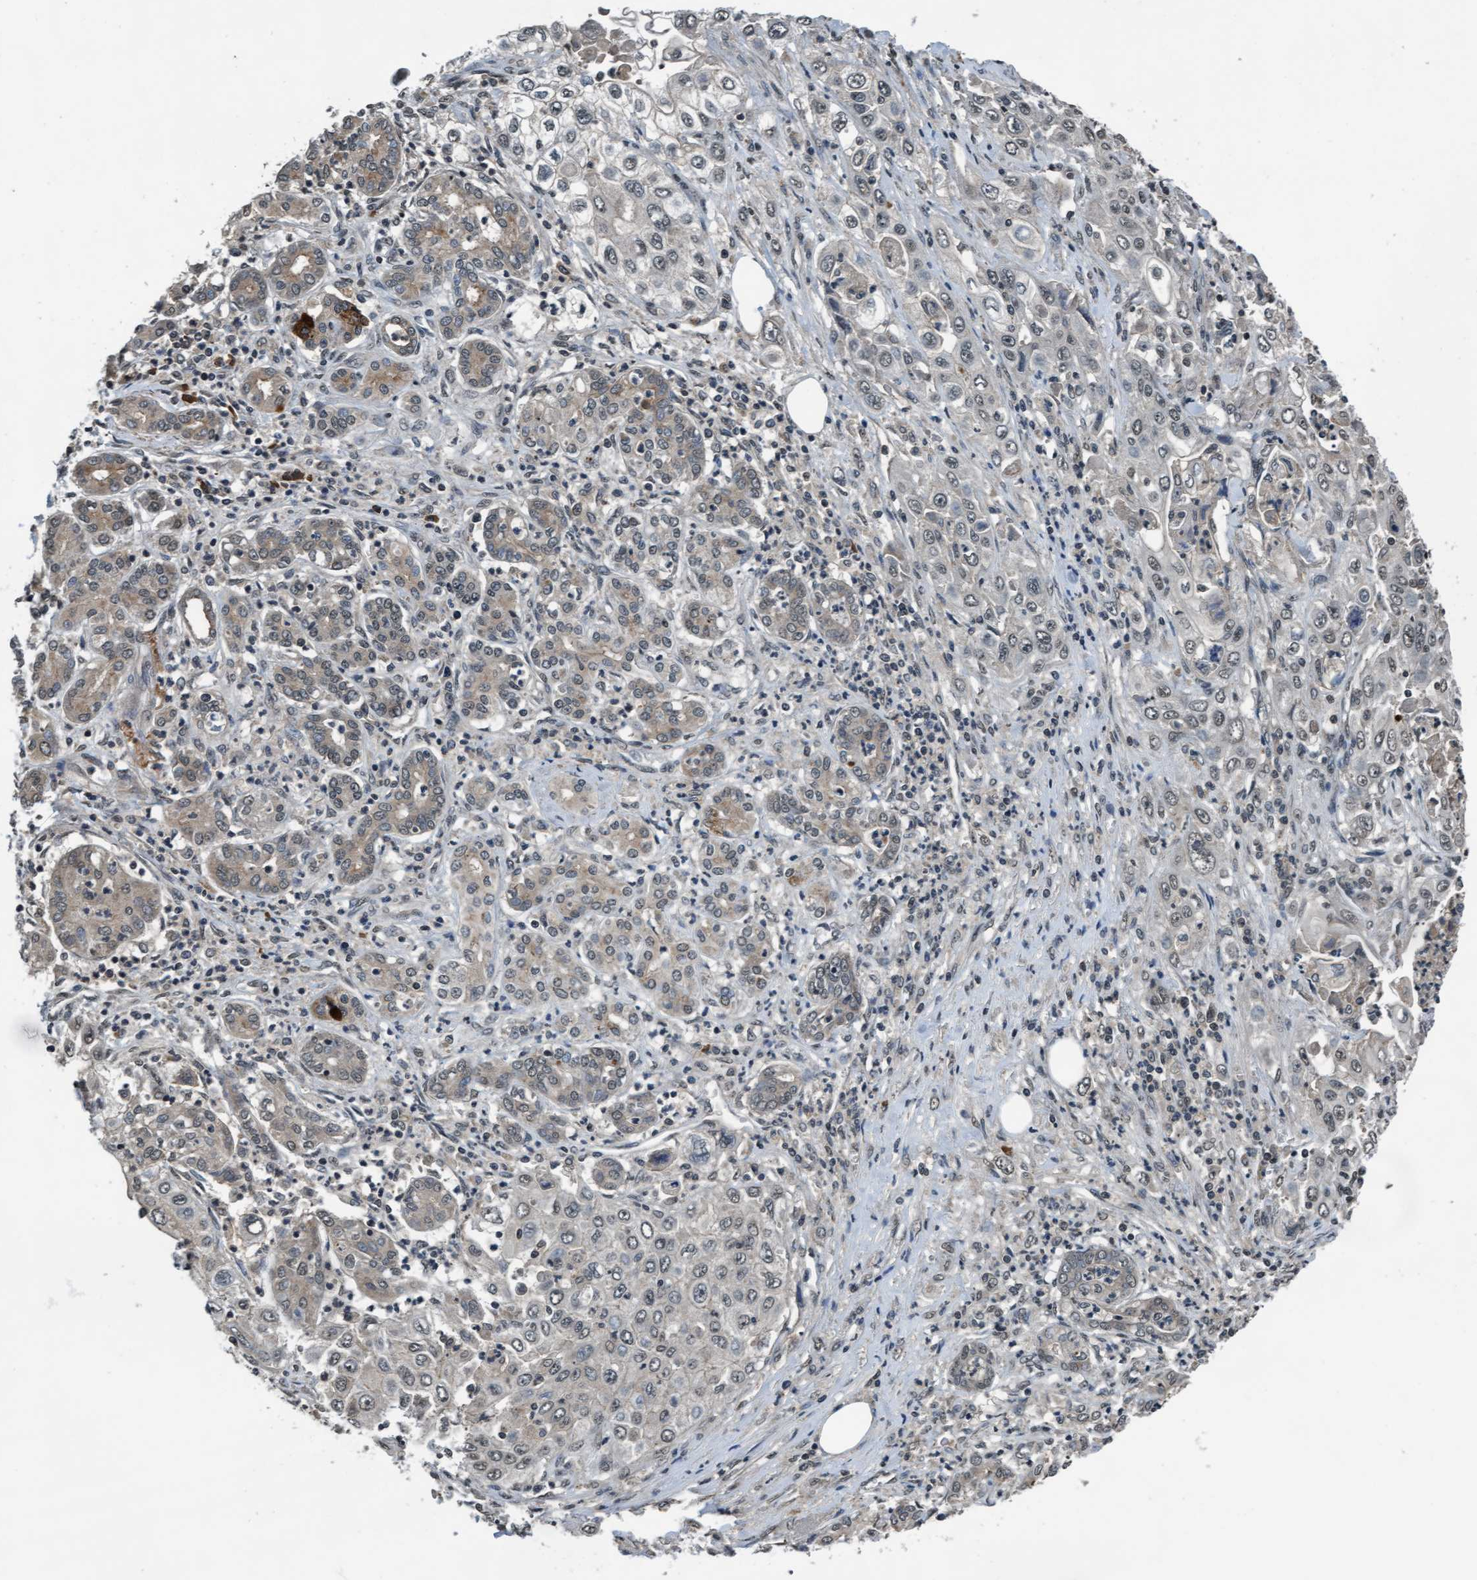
{"staining": {"intensity": "weak", "quantity": ">75%", "location": "nuclear"}, "tissue": "pancreatic cancer", "cell_type": "Tumor cells", "image_type": "cancer", "snomed": [{"axis": "morphology", "description": "Adenocarcinoma, NOS"}, {"axis": "topography", "description": "Pancreas"}], "caption": "There is low levels of weak nuclear staining in tumor cells of pancreatic cancer, as demonstrated by immunohistochemical staining (brown color).", "gene": "WASF1", "patient": {"sex": "male", "age": 70}}